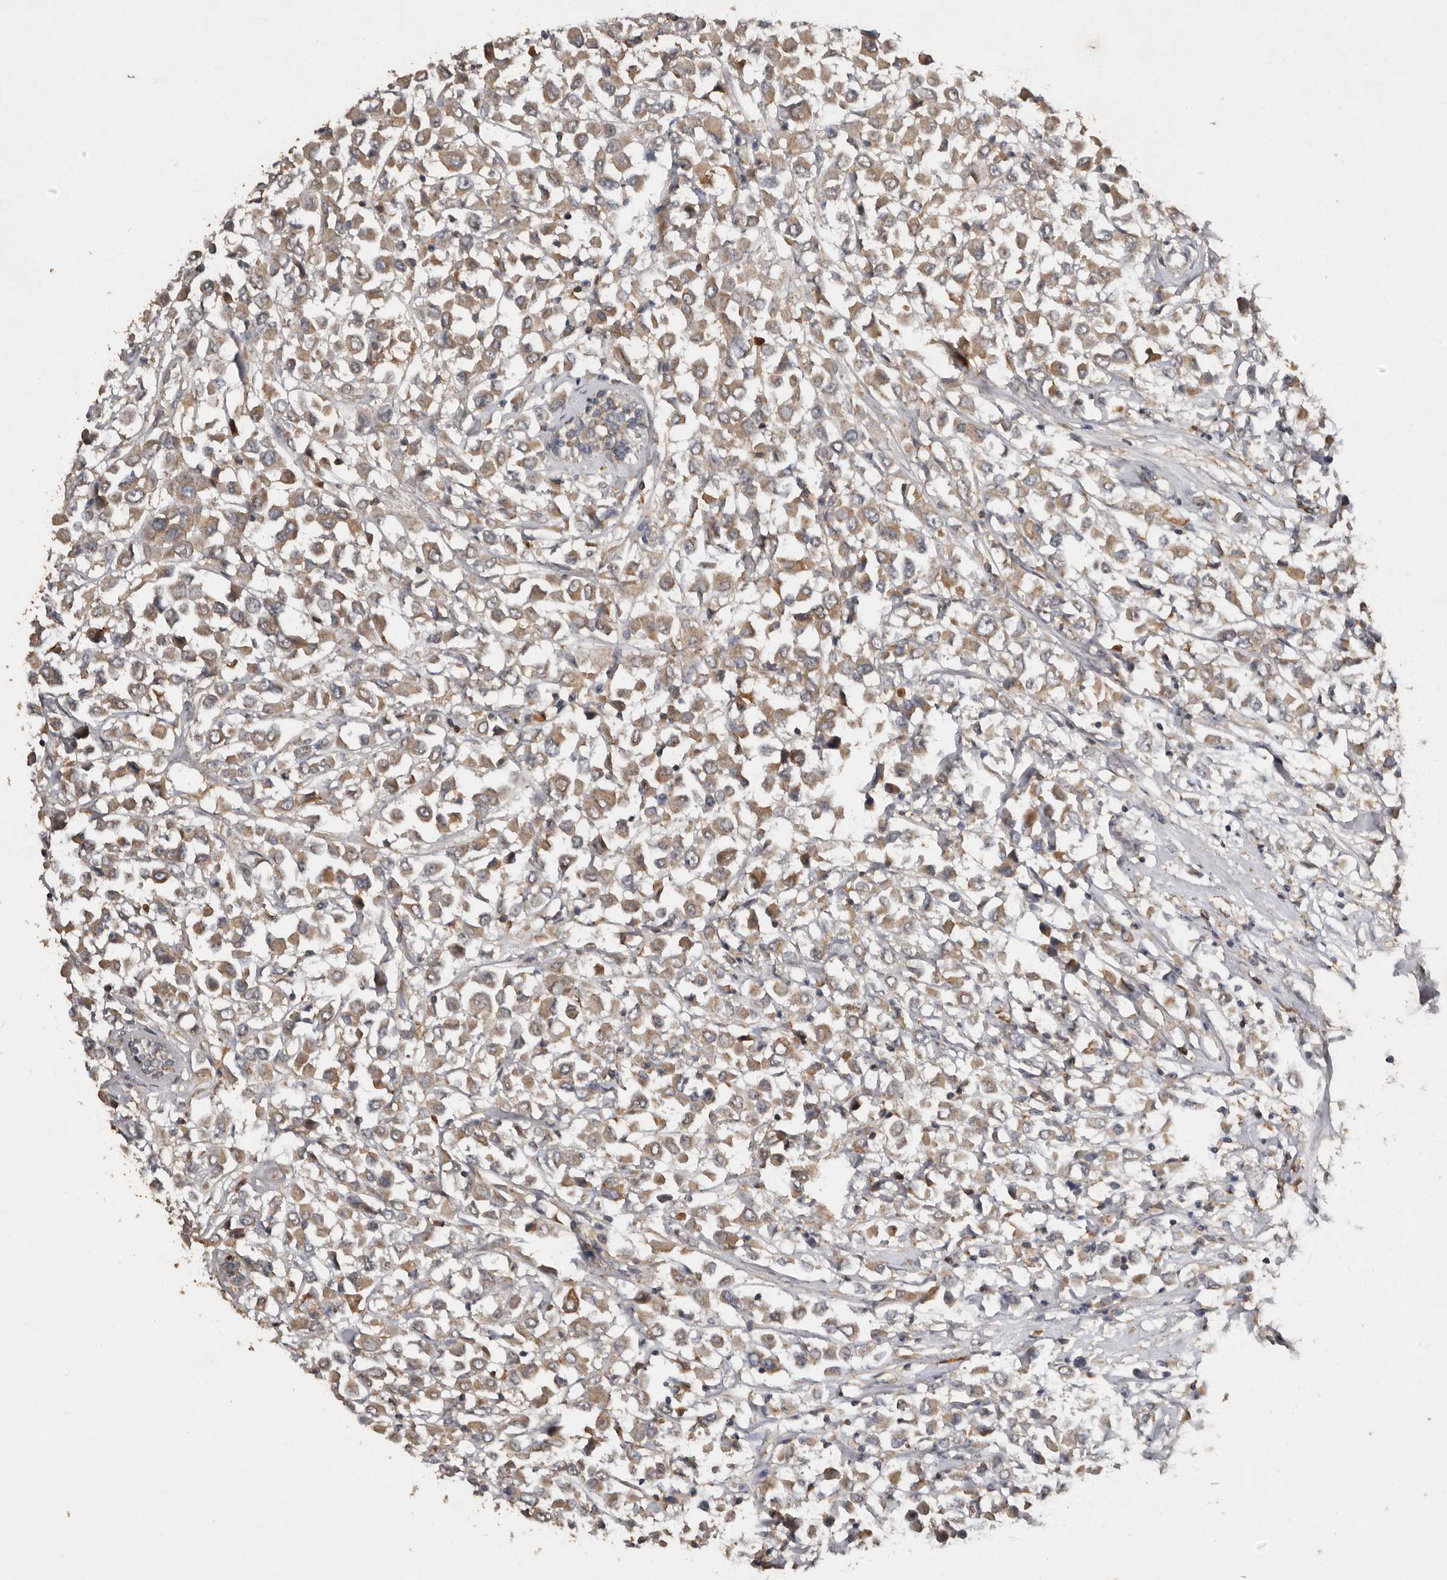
{"staining": {"intensity": "moderate", "quantity": ">75%", "location": "cytoplasmic/membranous"}, "tissue": "breast cancer", "cell_type": "Tumor cells", "image_type": "cancer", "snomed": [{"axis": "morphology", "description": "Duct carcinoma"}, {"axis": "topography", "description": "Breast"}], "caption": "Immunohistochemistry (IHC) photomicrograph of neoplastic tissue: breast cancer stained using IHC displays medium levels of moderate protein expression localized specifically in the cytoplasmic/membranous of tumor cells, appearing as a cytoplasmic/membranous brown color.", "gene": "EDEM1", "patient": {"sex": "female", "age": 61}}